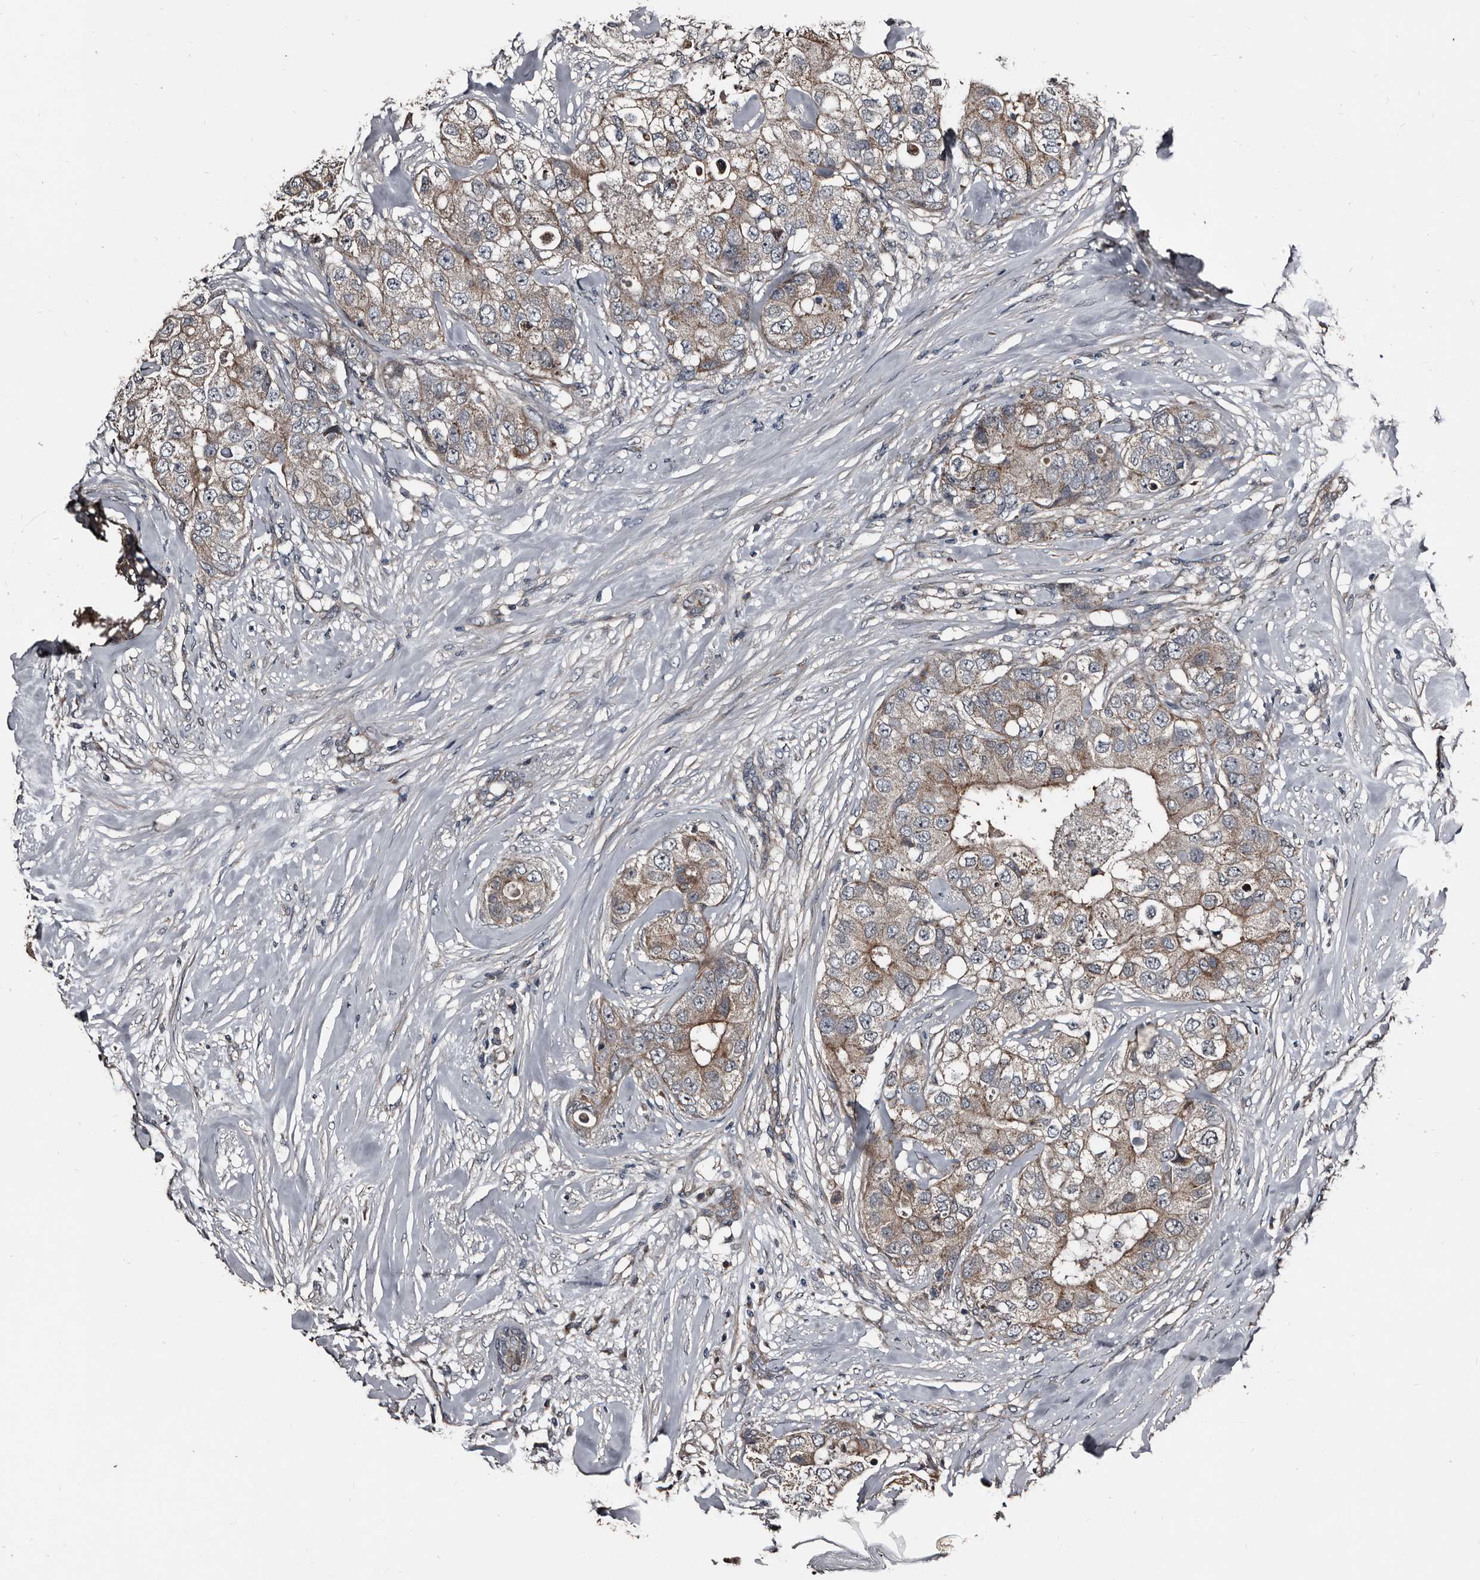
{"staining": {"intensity": "weak", "quantity": "25%-75%", "location": "cytoplasmic/membranous"}, "tissue": "breast cancer", "cell_type": "Tumor cells", "image_type": "cancer", "snomed": [{"axis": "morphology", "description": "Duct carcinoma"}, {"axis": "topography", "description": "Breast"}], "caption": "Immunohistochemistry of breast cancer (invasive ductal carcinoma) reveals low levels of weak cytoplasmic/membranous staining in approximately 25%-75% of tumor cells. The staining was performed using DAB to visualize the protein expression in brown, while the nuclei were stained in blue with hematoxylin (Magnification: 20x).", "gene": "DHPS", "patient": {"sex": "female", "age": 62}}